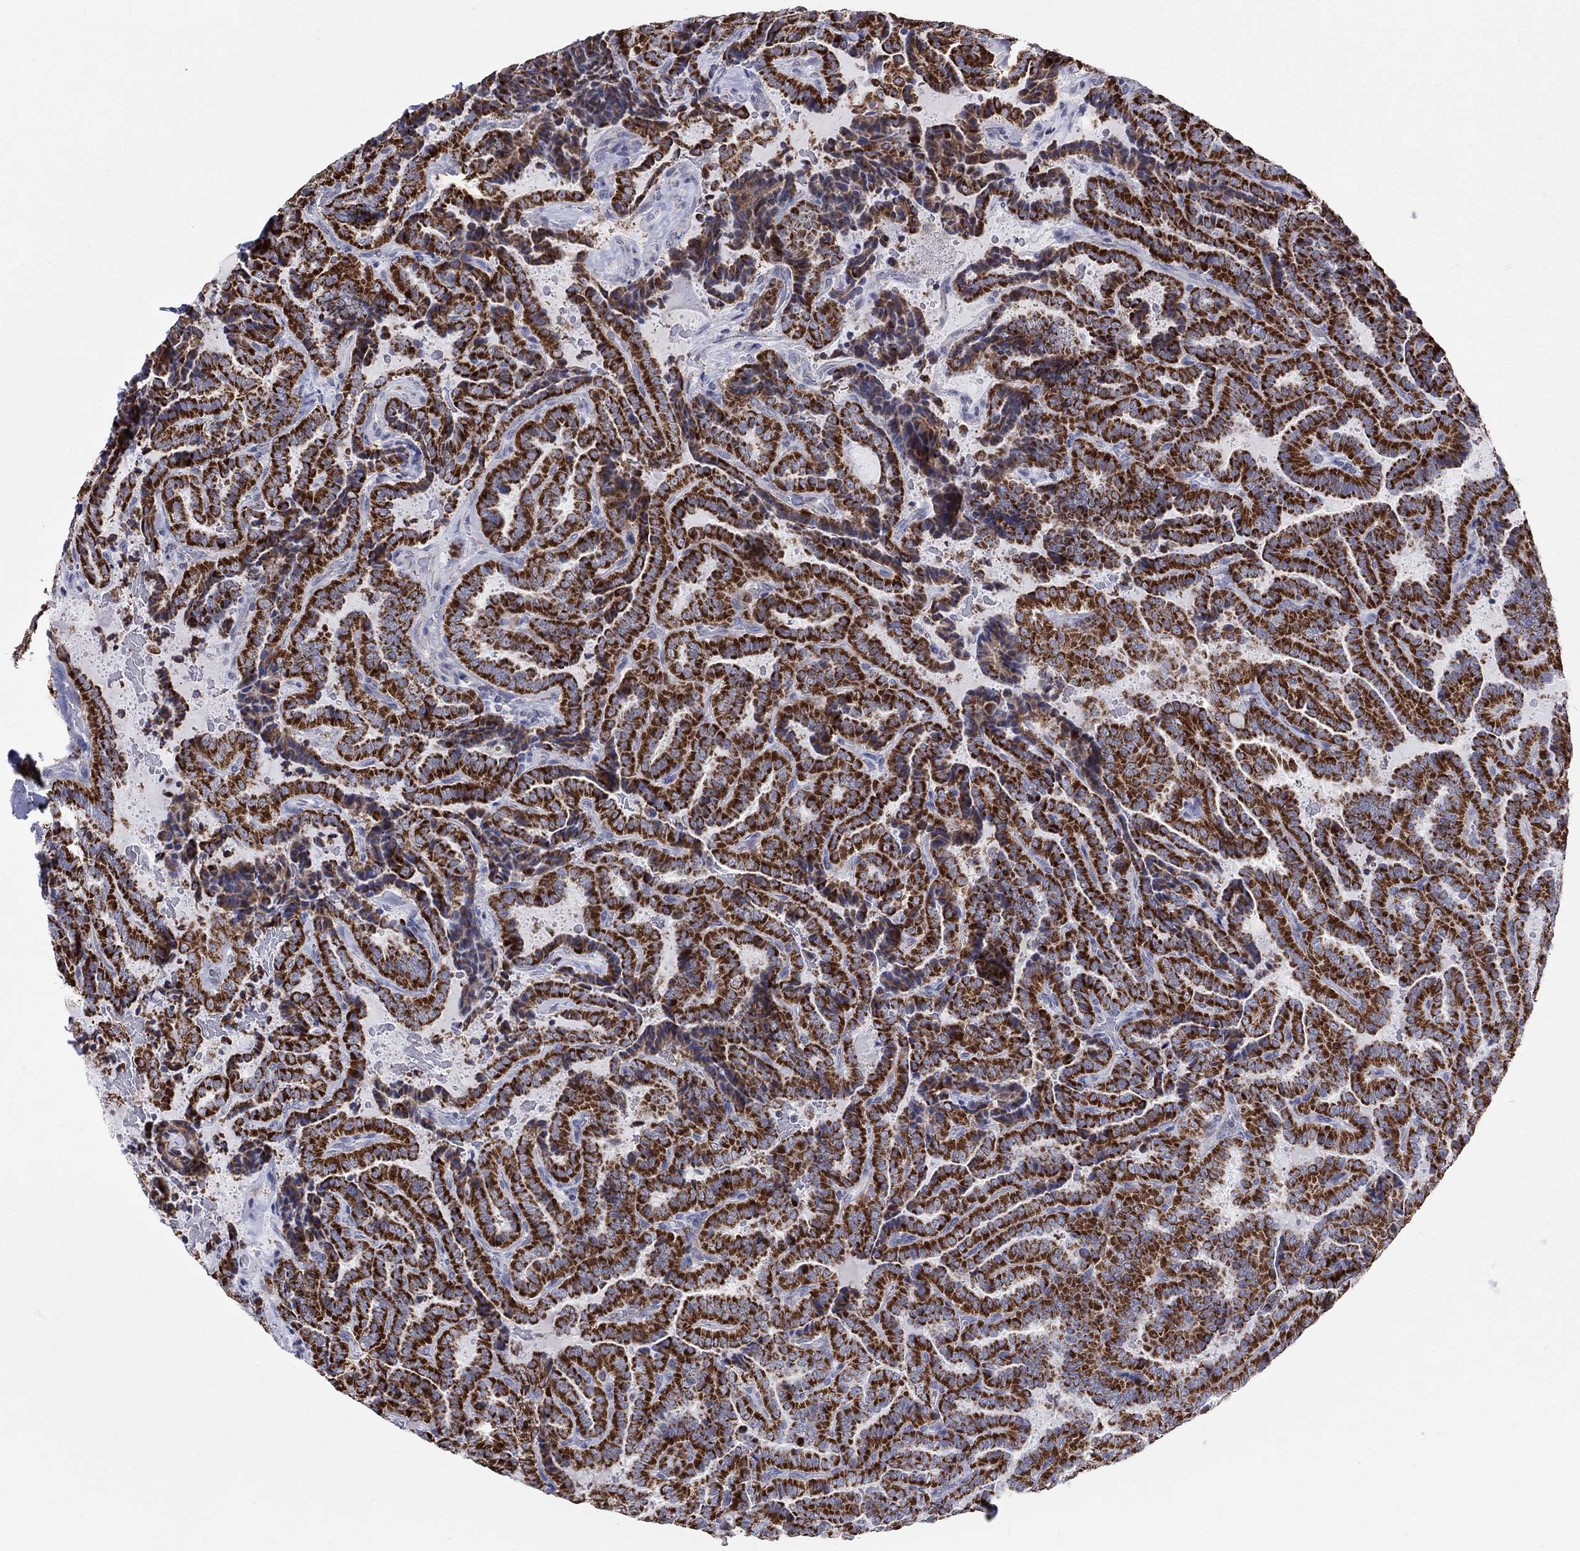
{"staining": {"intensity": "strong", "quantity": ">75%", "location": "cytoplasmic/membranous"}, "tissue": "thyroid cancer", "cell_type": "Tumor cells", "image_type": "cancer", "snomed": [{"axis": "morphology", "description": "Papillary adenocarcinoma, NOS"}, {"axis": "topography", "description": "Thyroid gland"}], "caption": "Strong cytoplasmic/membranous expression for a protein is appreciated in approximately >75% of tumor cells of thyroid cancer using IHC.", "gene": "KISS1R", "patient": {"sex": "female", "age": 39}}